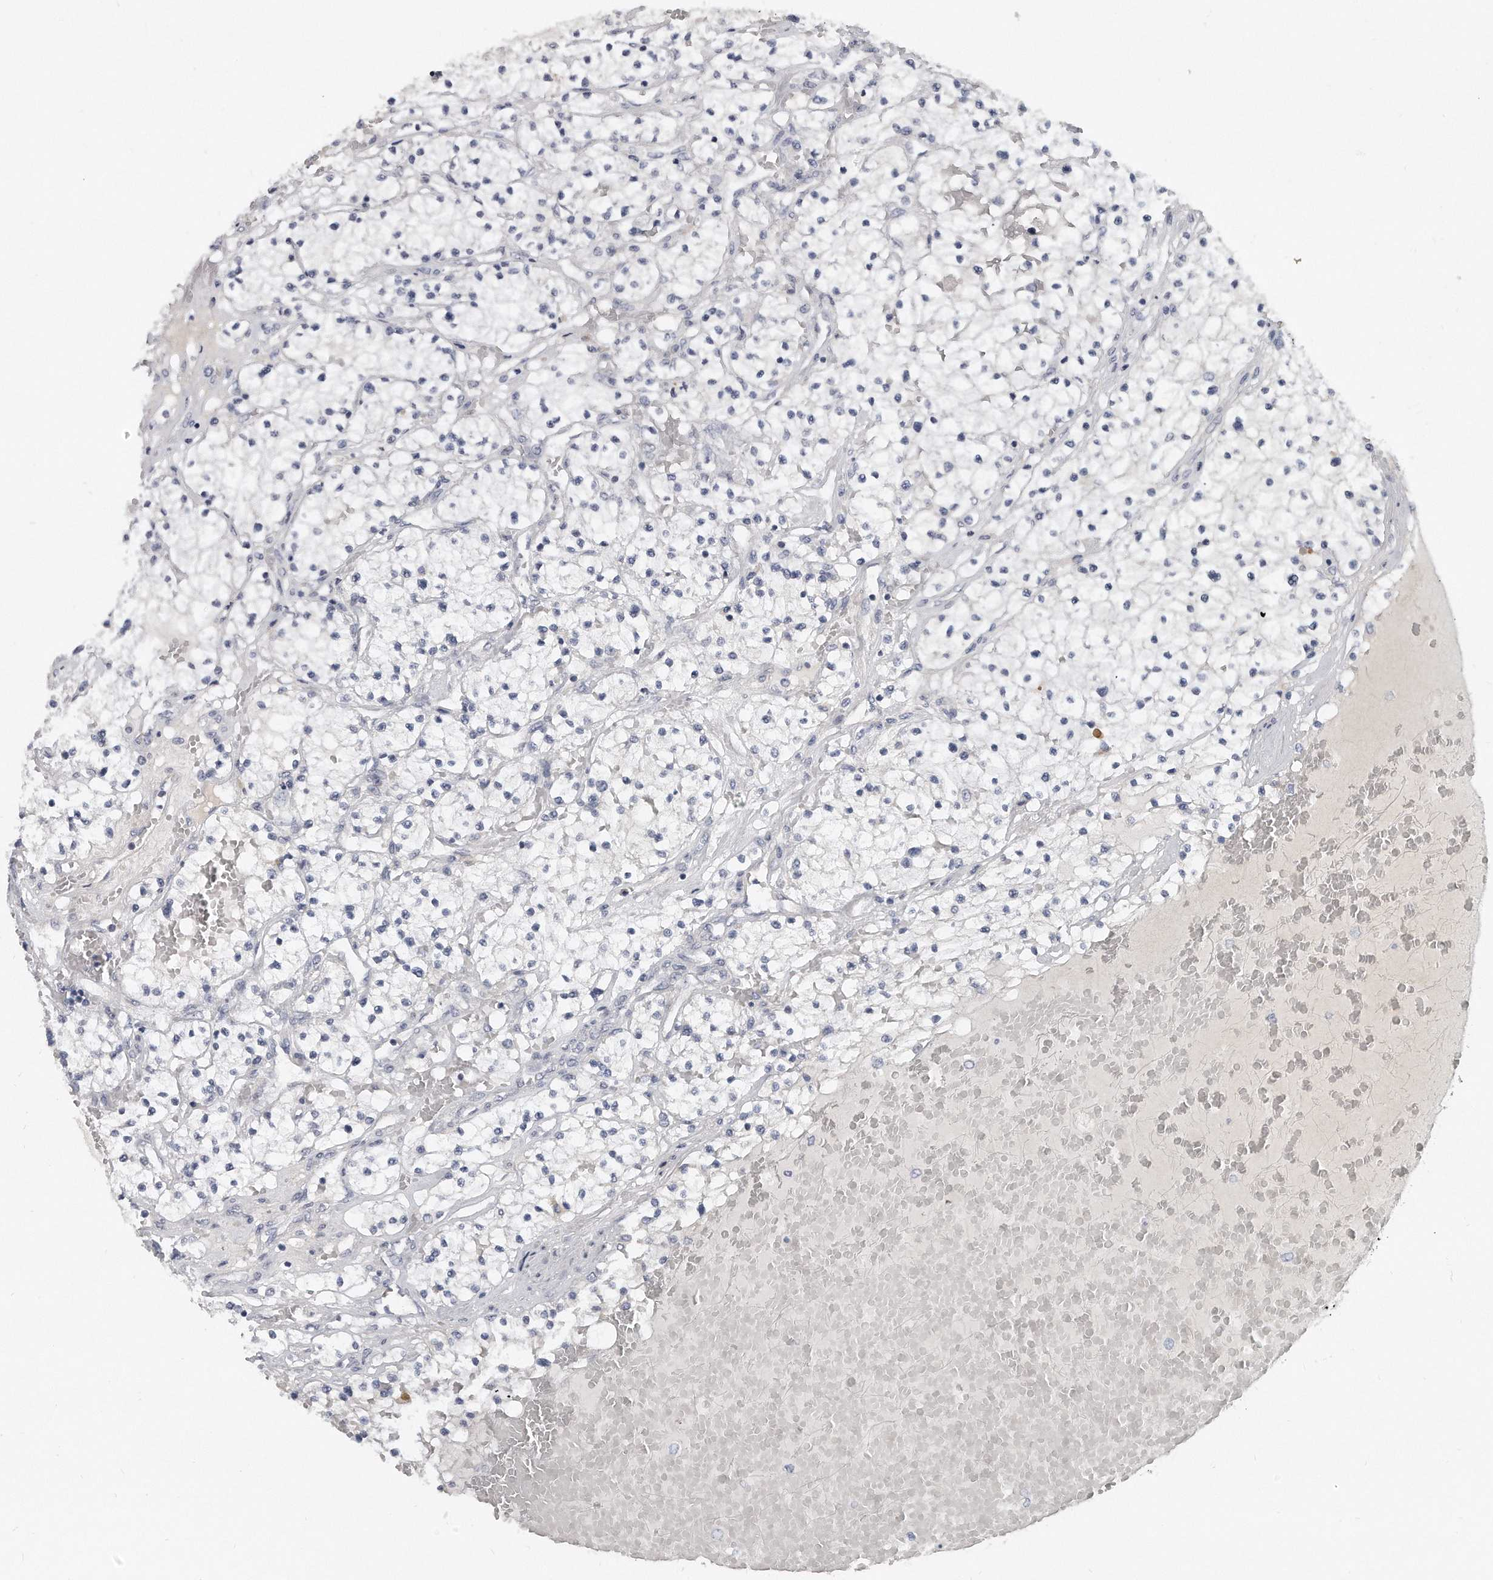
{"staining": {"intensity": "negative", "quantity": "none", "location": "none"}, "tissue": "renal cancer", "cell_type": "Tumor cells", "image_type": "cancer", "snomed": [{"axis": "morphology", "description": "Normal tissue, NOS"}, {"axis": "morphology", "description": "Adenocarcinoma, NOS"}, {"axis": "topography", "description": "Kidney"}], "caption": "A micrograph of human adenocarcinoma (renal) is negative for staining in tumor cells.", "gene": "PLEKHA6", "patient": {"sex": "male", "age": 68}}